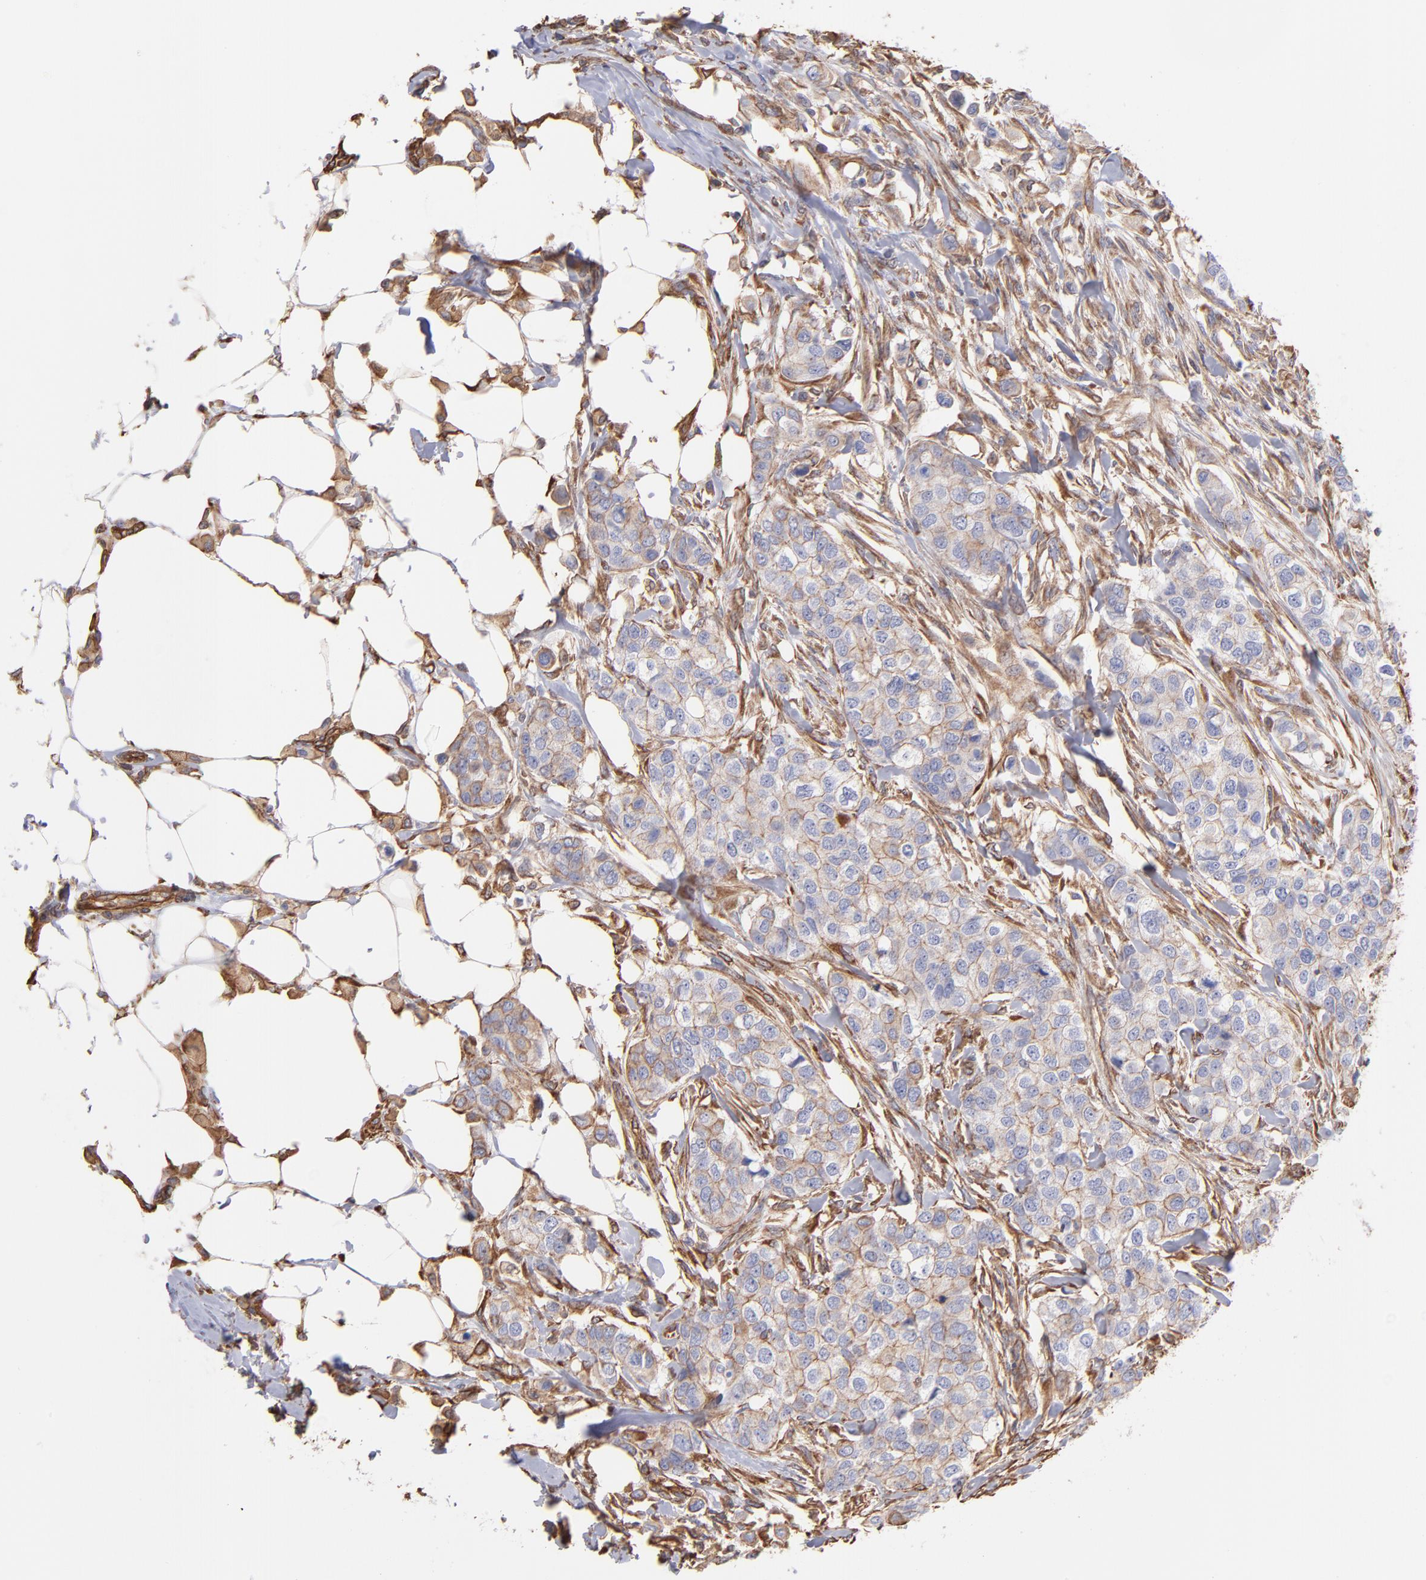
{"staining": {"intensity": "moderate", "quantity": ">75%", "location": "cytoplasmic/membranous"}, "tissue": "breast cancer", "cell_type": "Tumor cells", "image_type": "cancer", "snomed": [{"axis": "morphology", "description": "Normal tissue, NOS"}, {"axis": "morphology", "description": "Duct carcinoma"}, {"axis": "topography", "description": "Breast"}], "caption": "Protein expression analysis of invasive ductal carcinoma (breast) demonstrates moderate cytoplasmic/membranous positivity in approximately >75% of tumor cells.", "gene": "PLEC", "patient": {"sex": "female", "age": 49}}